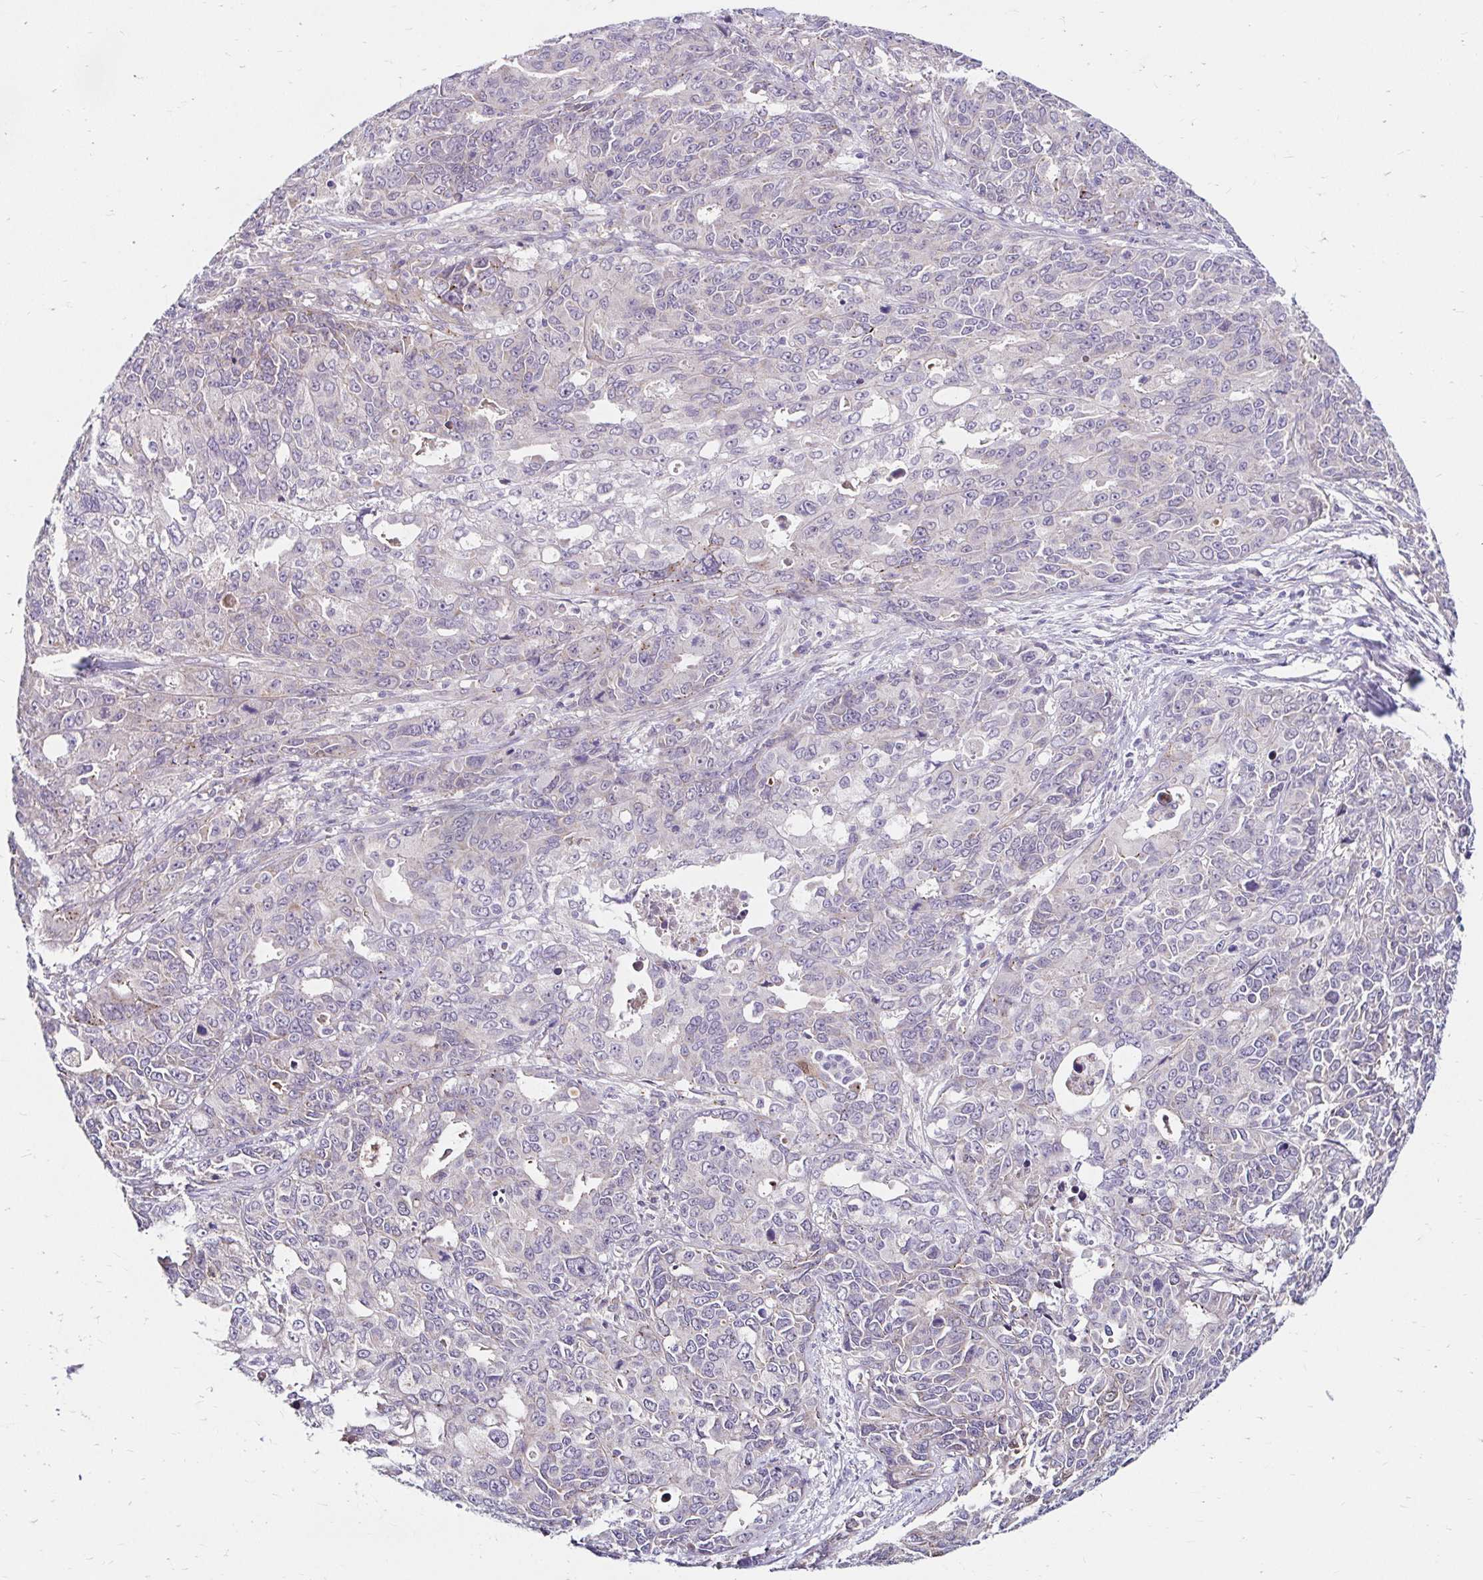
{"staining": {"intensity": "negative", "quantity": "none", "location": "none"}, "tissue": "endometrial cancer", "cell_type": "Tumor cells", "image_type": "cancer", "snomed": [{"axis": "morphology", "description": "Adenocarcinoma, NOS"}, {"axis": "topography", "description": "Uterus"}], "caption": "The immunohistochemistry micrograph has no significant expression in tumor cells of endometrial cancer tissue.", "gene": "GUCY1A1", "patient": {"sex": "female", "age": 79}}